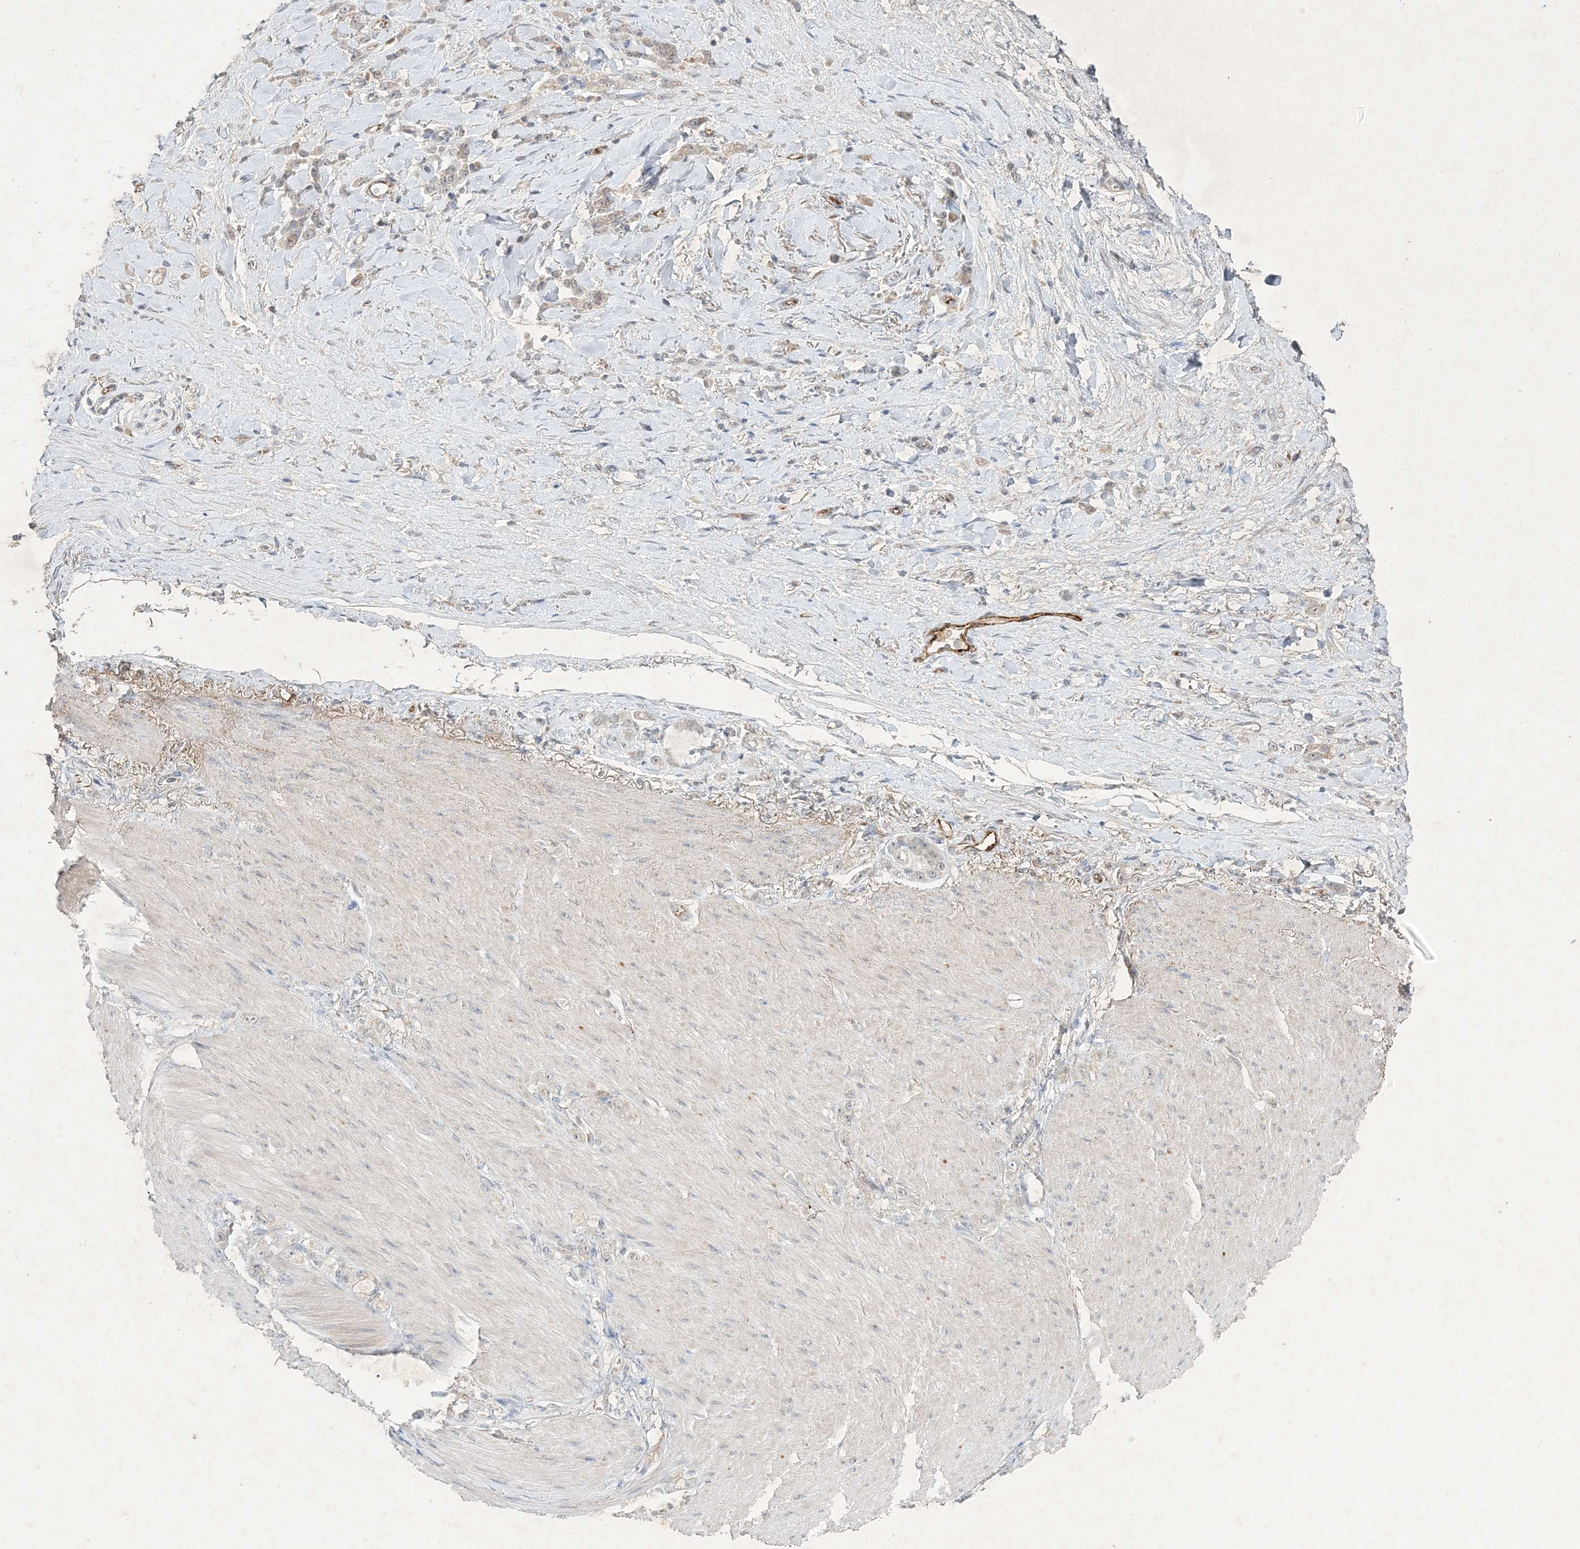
{"staining": {"intensity": "negative", "quantity": "none", "location": "none"}, "tissue": "stomach cancer", "cell_type": "Tumor cells", "image_type": "cancer", "snomed": [{"axis": "morphology", "description": "Normal tissue, NOS"}, {"axis": "morphology", "description": "Adenocarcinoma, NOS"}, {"axis": "topography", "description": "Stomach"}], "caption": "An IHC photomicrograph of stomach cancer (adenocarcinoma) is shown. There is no staining in tumor cells of stomach cancer (adenocarcinoma).", "gene": "PRSS36", "patient": {"sex": "male", "age": 82}}